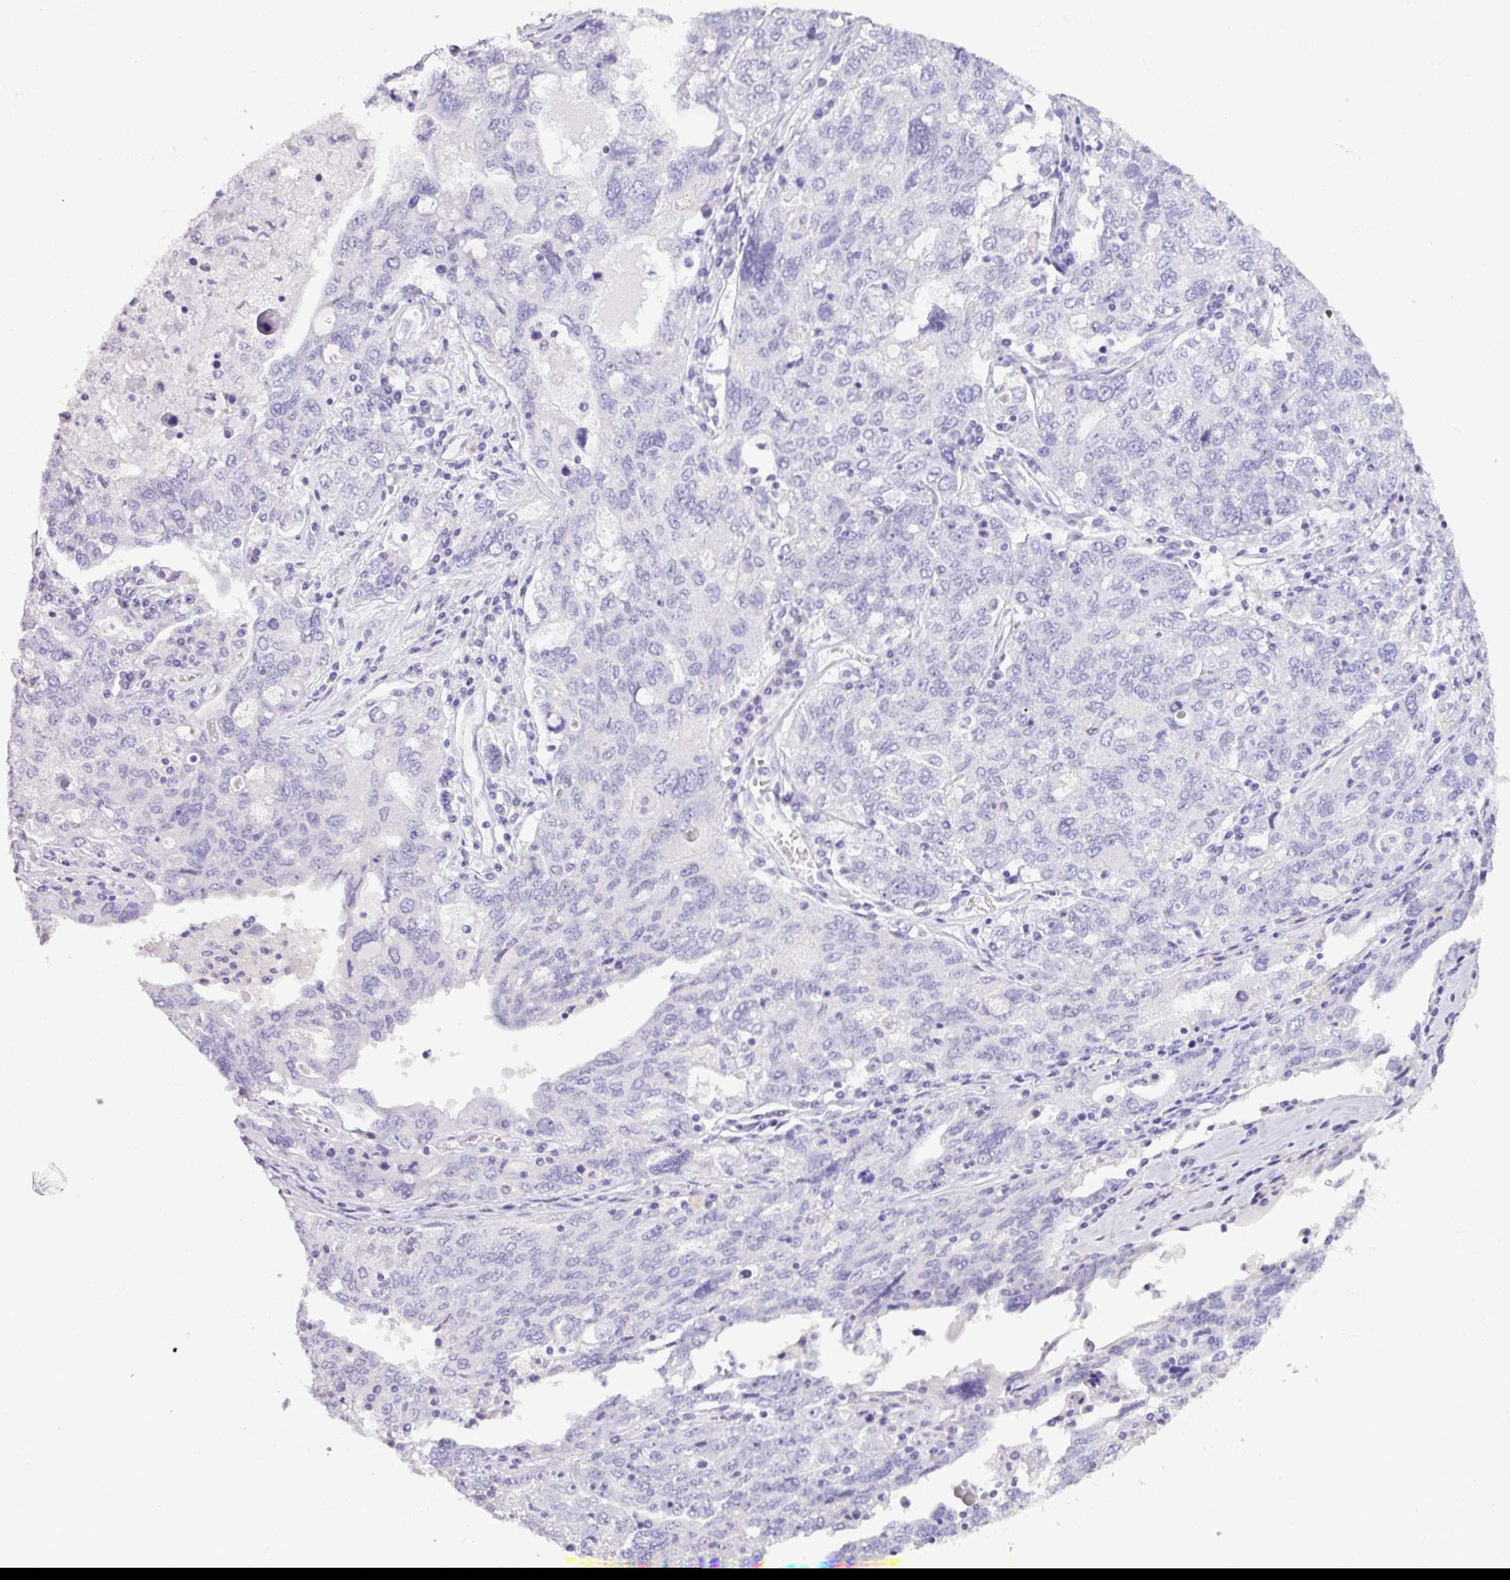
{"staining": {"intensity": "negative", "quantity": "none", "location": "none"}, "tissue": "ovarian cancer", "cell_type": "Tumor cells", "image_type": "cancer", "snomed": [{"axis": "morphology", "description": "Carcinoma, endometroid"}, {"axis": "topography", "description": "Ovary"}], "caption": "This is an immunohistochemistry (IHC) photomicrograph of endometroid carcinoma (ovarian). There is no expression in tumor cells.", "gene": "NAPSA", "patient": {"sex": "female", "age": 62}}